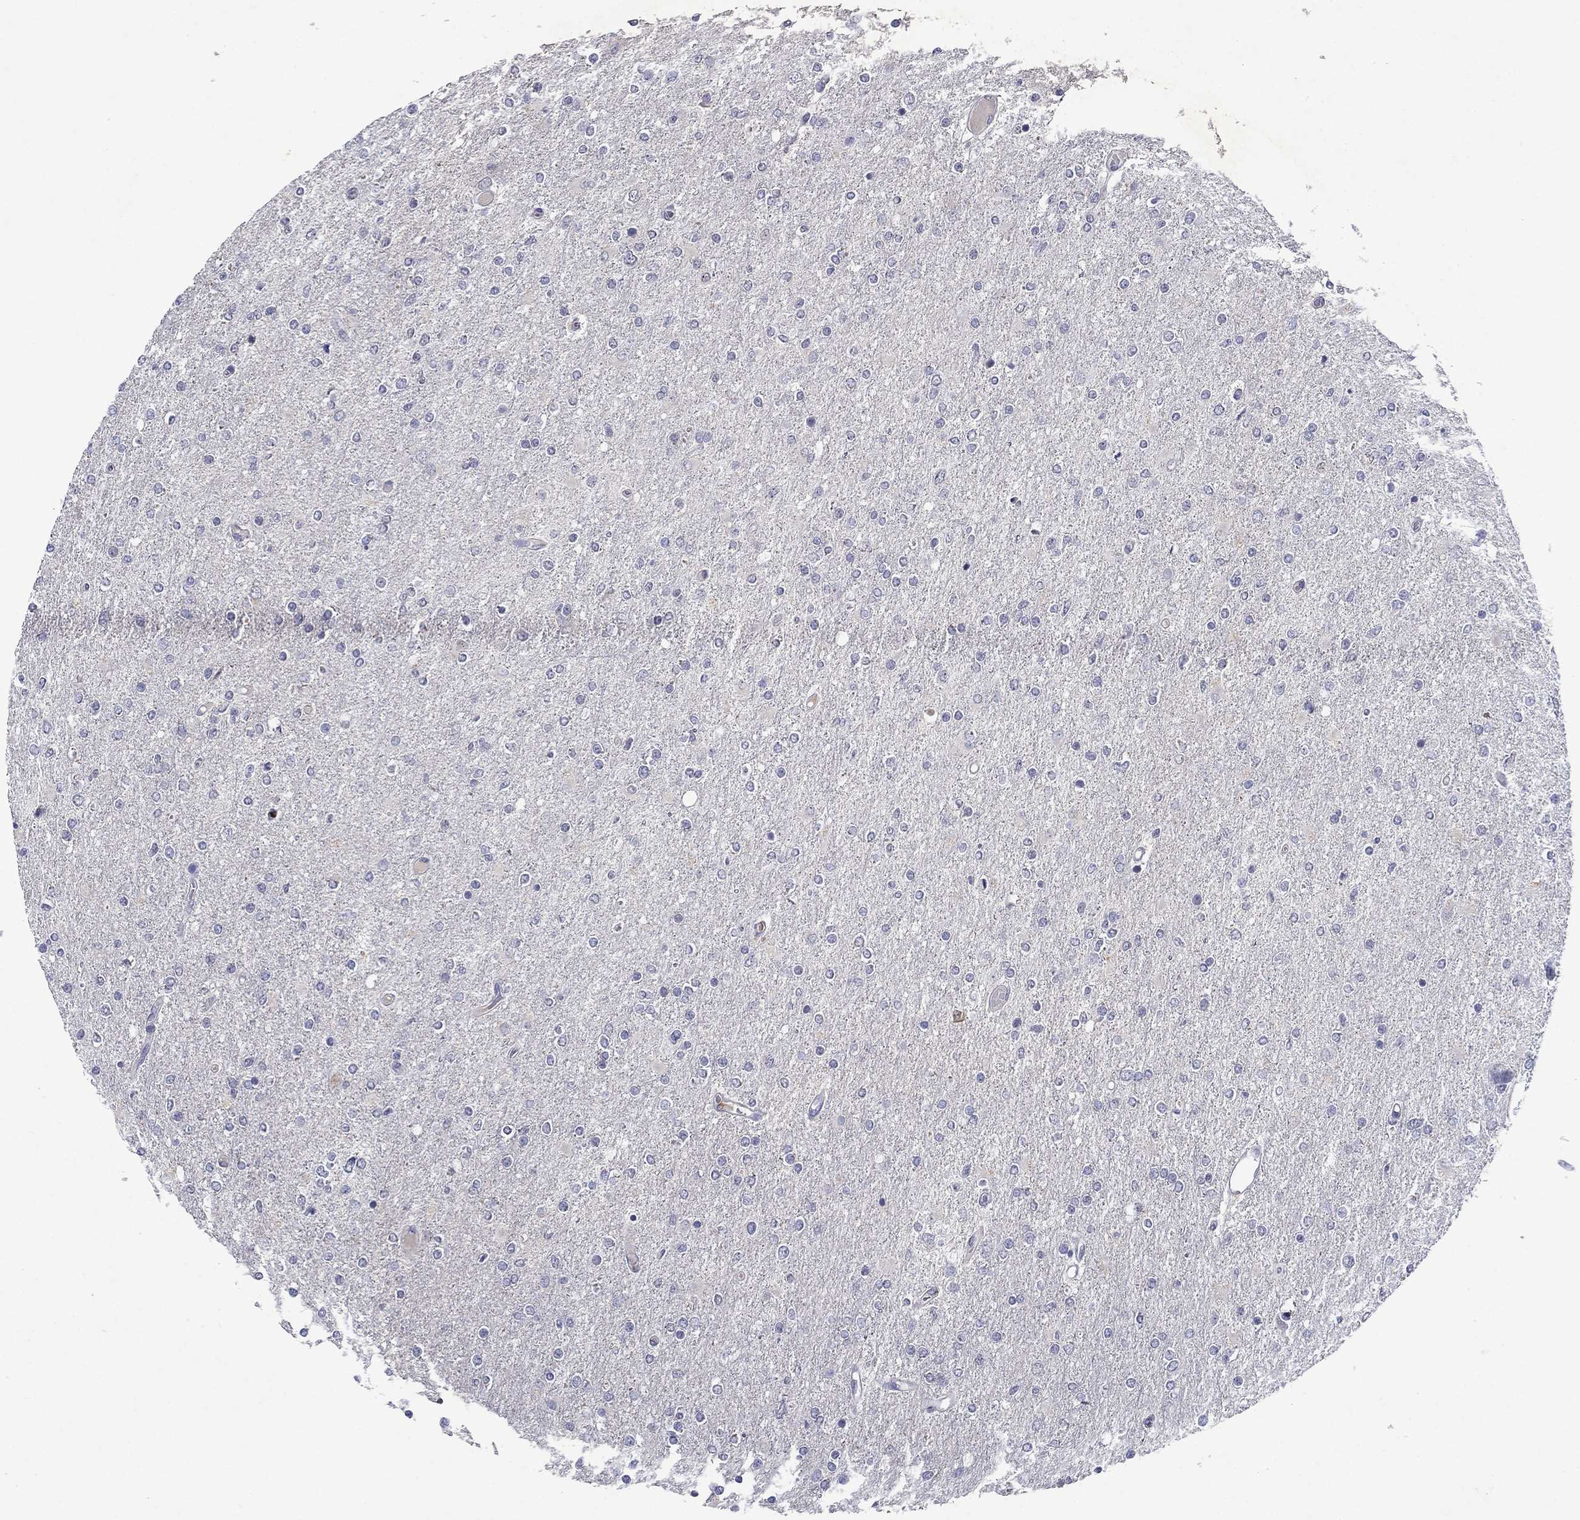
{"staining": {"intensity": "negative", "quantity": "none", "location": "none"}, "tissue": "glioma", "cell_type": "Tumor cells", "image_type": "cancer", "snomed": [{"axis": "morphology", "description": "Glioma, malignant, High grade"}, {"axis": "topography", "description": "Cerebral cortex"}], "caption": "Immunohistochemistry (IHC) of human high-grade glioma (malignant) exhibits no staining in tumor cells.", "gene": "IRF5", "patient": {"sex": "male", "age": 70}}